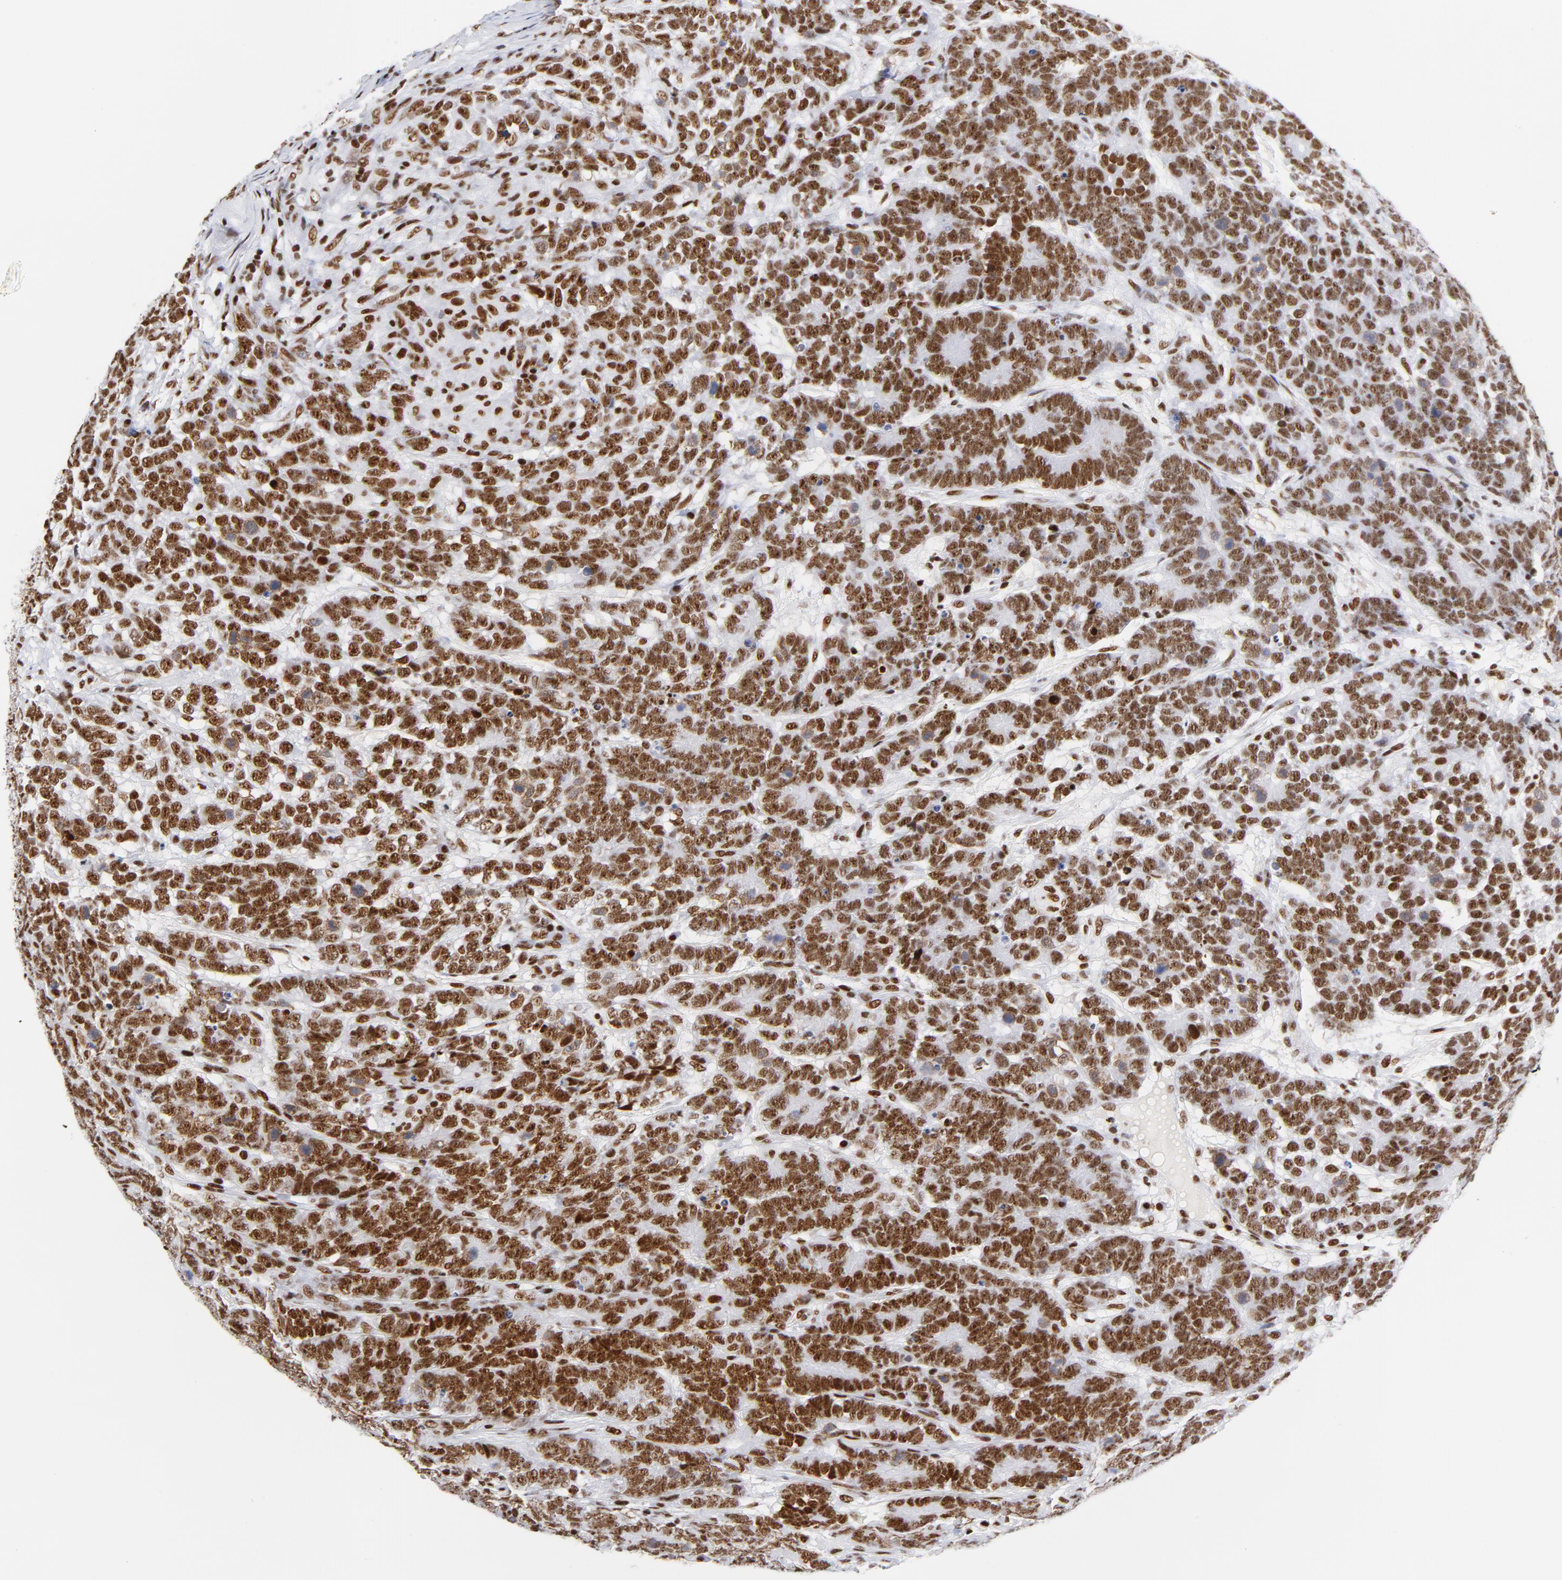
{"staining": {"intensity": "strong", "quantity": ">75%", "location": "nuclear"}, "tissue": "testis cancer", "cell_type": "Tumor cells", "image_type": "cancer", "snomed": [{"axis": "morphology", "description": "Carcinoma, Embryonal, NOS"}, {"axis": "topography", "description": "Testis"}], "caption": "Immunohistochemistry histopathology image of neoplastic tissue: human testis cancer stained using IHC exhibits high levels of strong protein expression localized specifically in the nuclear of tumor cells, appearing as a nuclear brown color.", "gene": "XRCC5", "patient": {"sex": "male", "age": 26}}